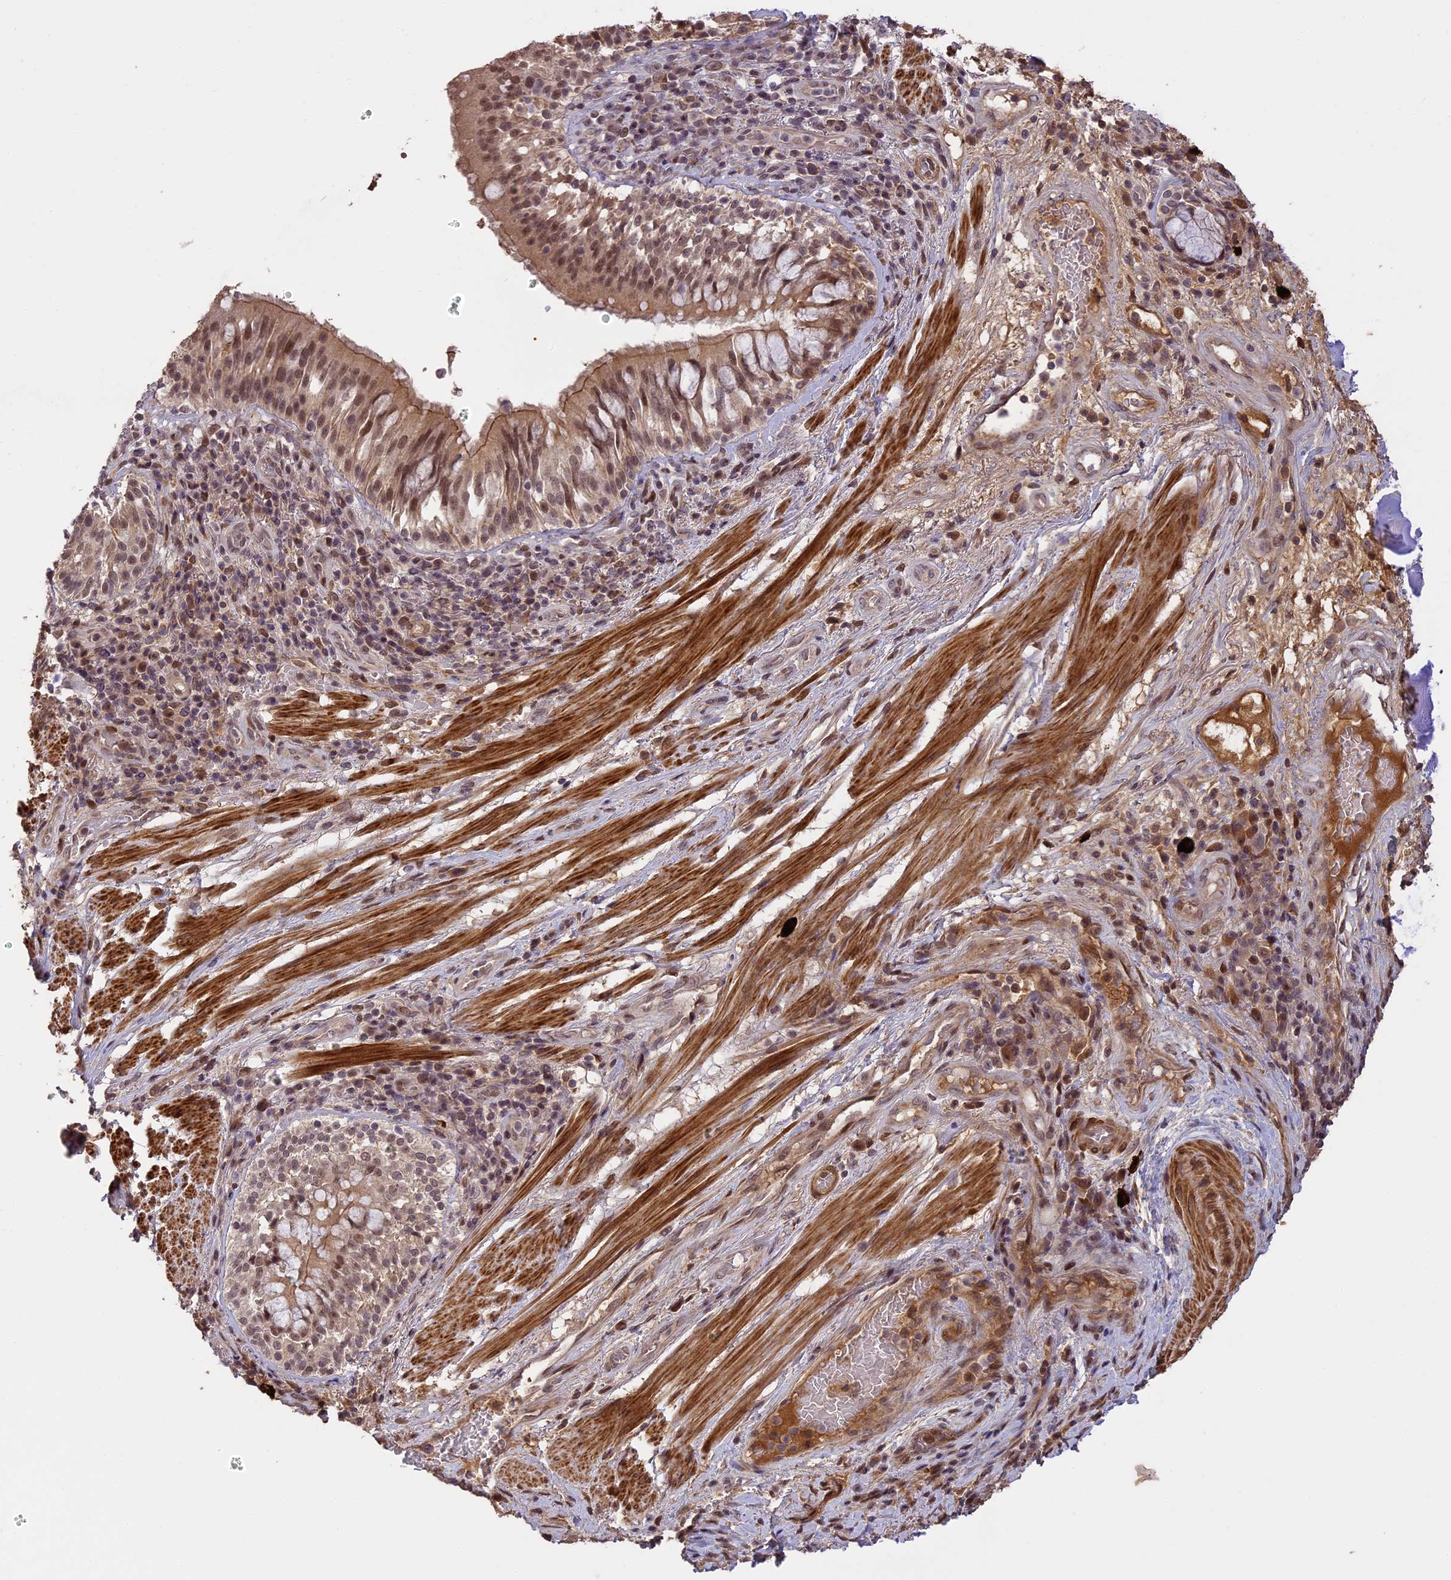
{"staining": {"intensity": "weak", "quantity": "25%-75%", "location": "cytoplasmic/membranous"}, "tissue": "adipose tissue", "cell_type": "Adipocytes", "image_type": "normal", "snomed": [{"axis": "morphology", "description": "Normal tissue, NOS"}, {"axis": "morphology", "description": "Squamous cell carcinoma, NOS"}, {"axis": "topography", "description": "Bronchus"}, {"axis": "topography", "description": "Lung"}], "caption": "Protein expression by immunohistochemistry demonstrates weak cytoplasmic/membranous staining in approximately 25%-75% of adipocytes in normal adipose tissue. The protein is stained brown, and the nuclei are stained in blue (DAB IHC with brightfield microscopy, high magnification).", "gene": "PRELID2", "patient": {"sex": "male", "age": 64}}